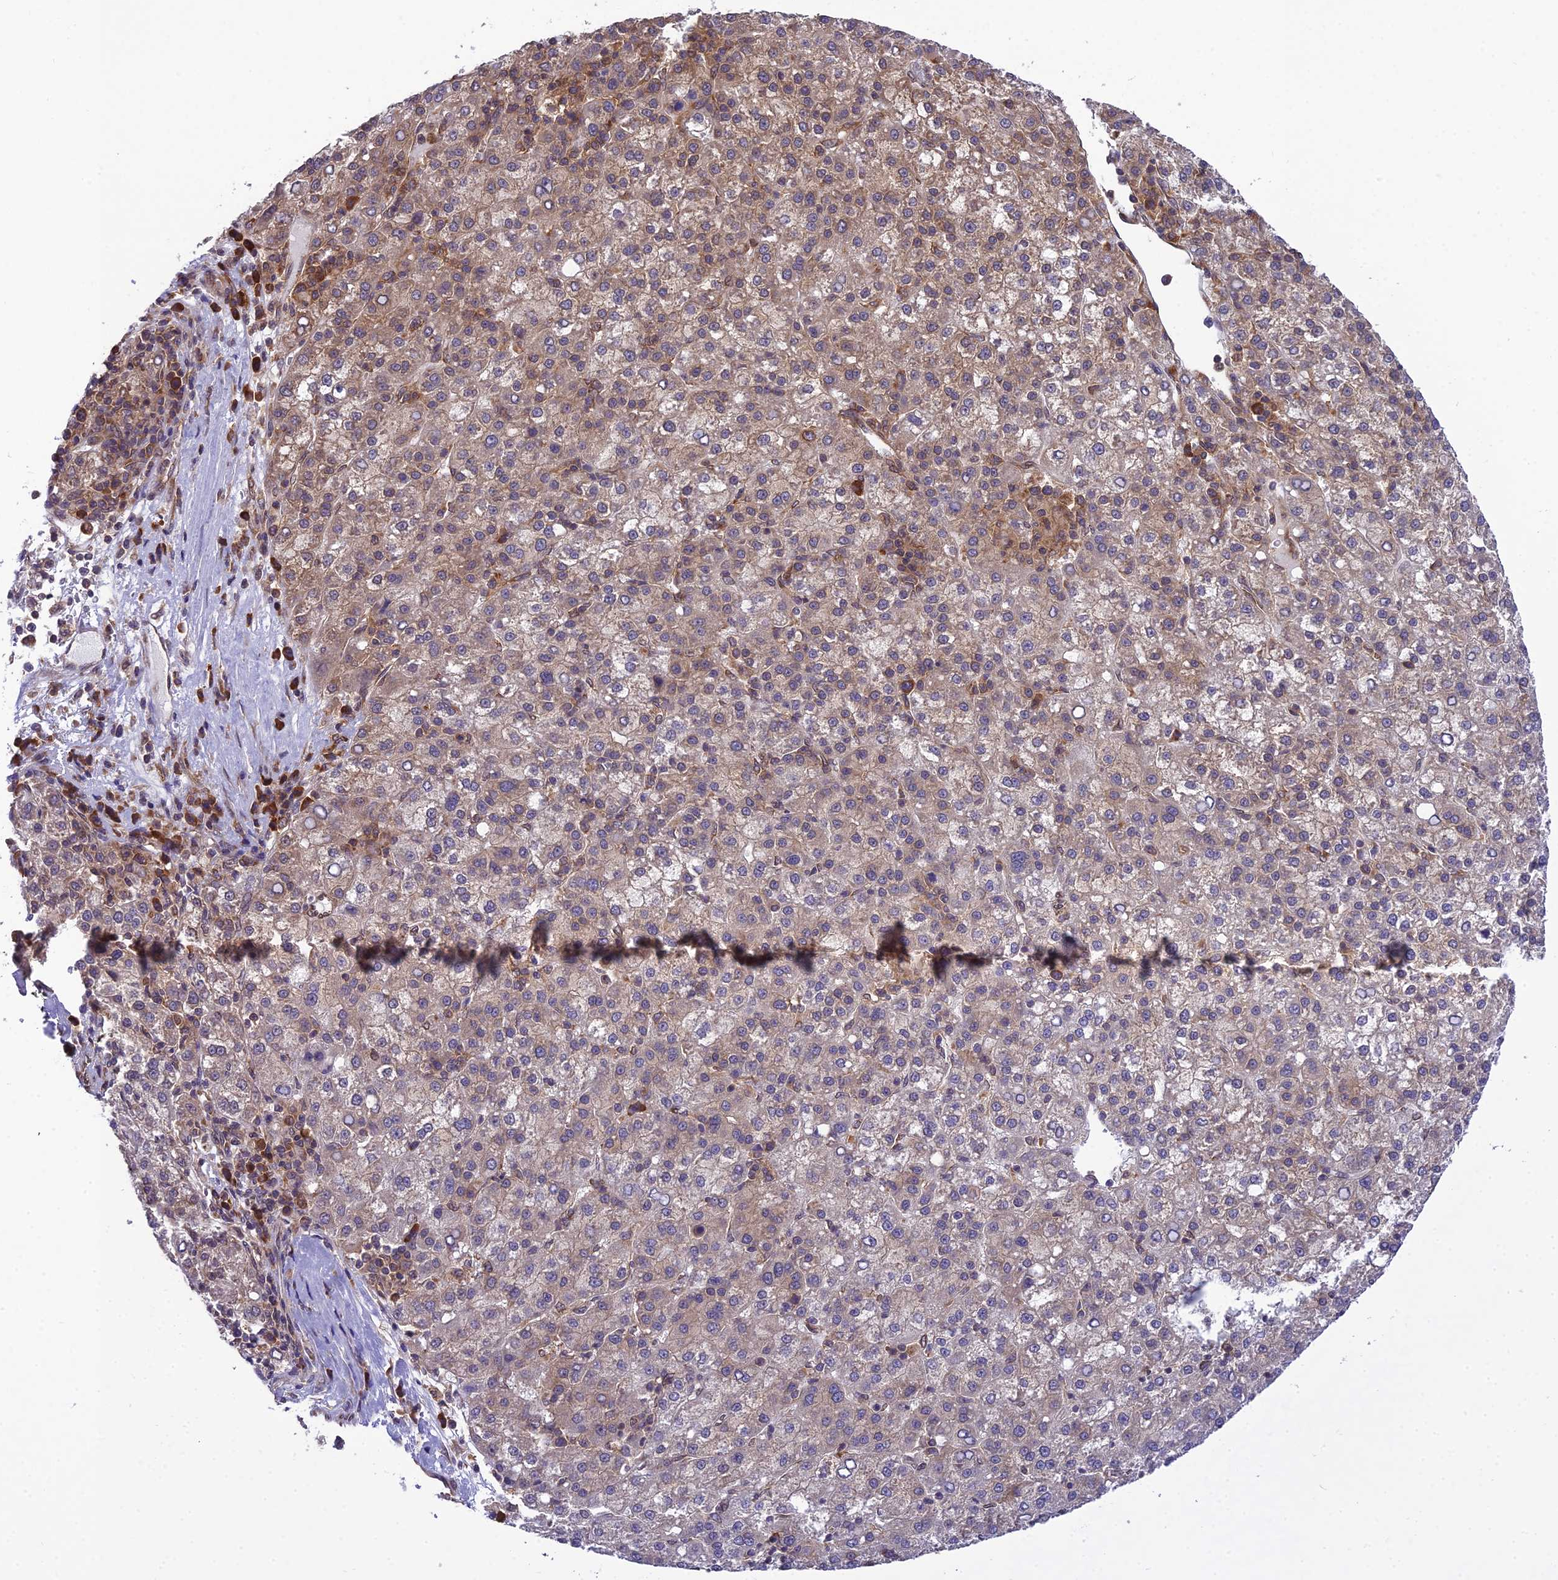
{"staining": {"intensity": "moderate", "quantity": "25%-75%", "location": "cytoplasmic/membranous"}, "tissue": "liver cancer", "cell_type": "Tumor cells", "image_type": "cancer", "snomed": [{"axis": "morphology", "description": "Carcinoma, Hepatocellular, NOS"}, {"axis": "topography", "description": "Liver"}], "caption": "Moderate cytoplasmic/membranous staining for a protein is identified in about 25%-75% of tumor cells of liver hepatocellular carcinoma using immunohistochemistry (IHC).", "gene": "DHCR7", "patient": {"sex": "female", "age": 58}}